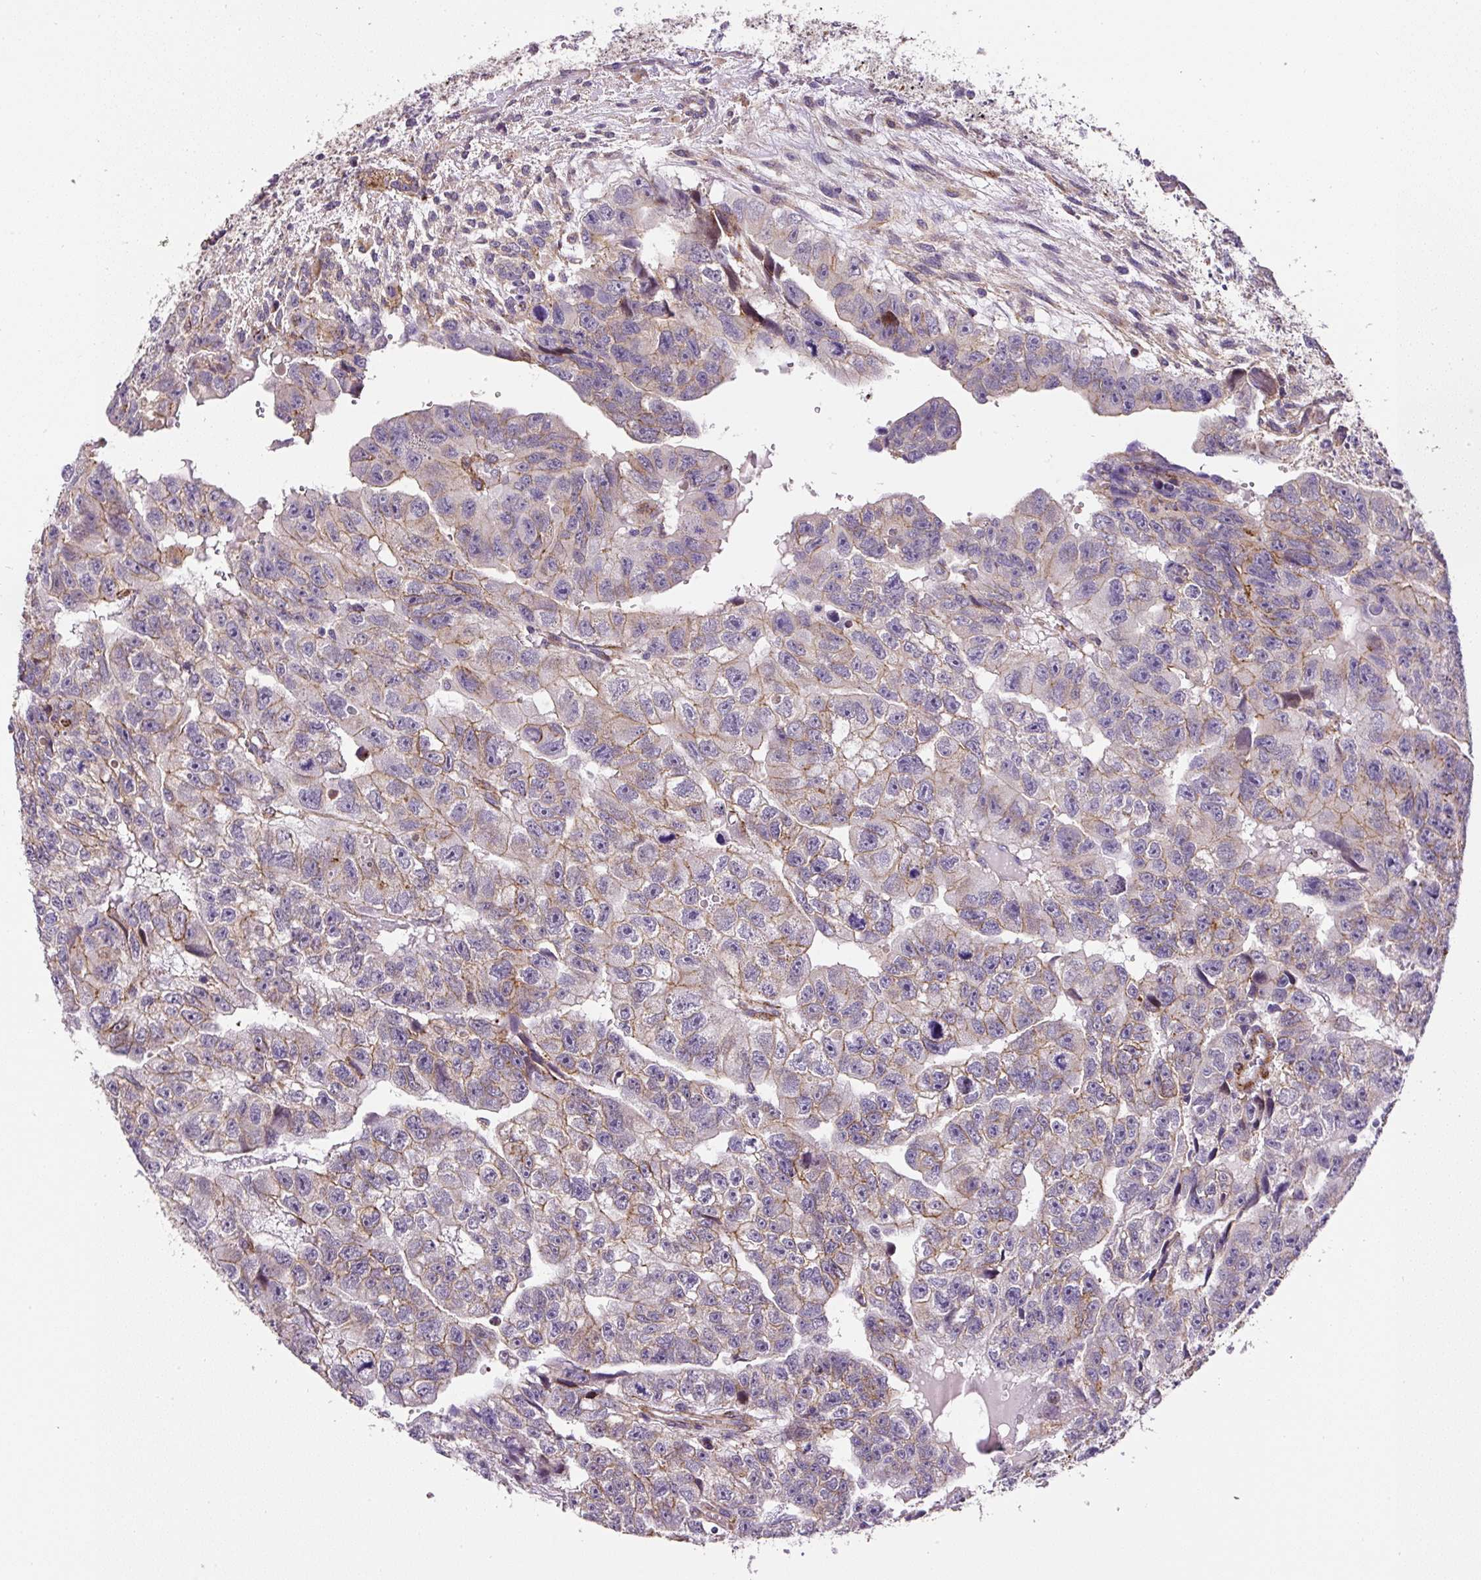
{"staining": {"intensity": "moderate", "quantity": "<25%", "location": "cytoplasmic/membranous"}, "tissue": "testis cancer", "cell_type": "Tumor cells", "image_type": "cancer", "snomed": [{"axis": "morphology", "description": "Carcinoma, Embryonal, NOS"}, {"axis": "topography", "description": "Testis"}], "caption": "A histopathology image showing moderate cytoplasmic/membranous positivity in approximately <25% of tumor cells in testis embryonal carcinoma, as visualized by brown immunohistochemical staining.", "gene": "RNF170", "patient": {"sex": "male", "age": 20}}